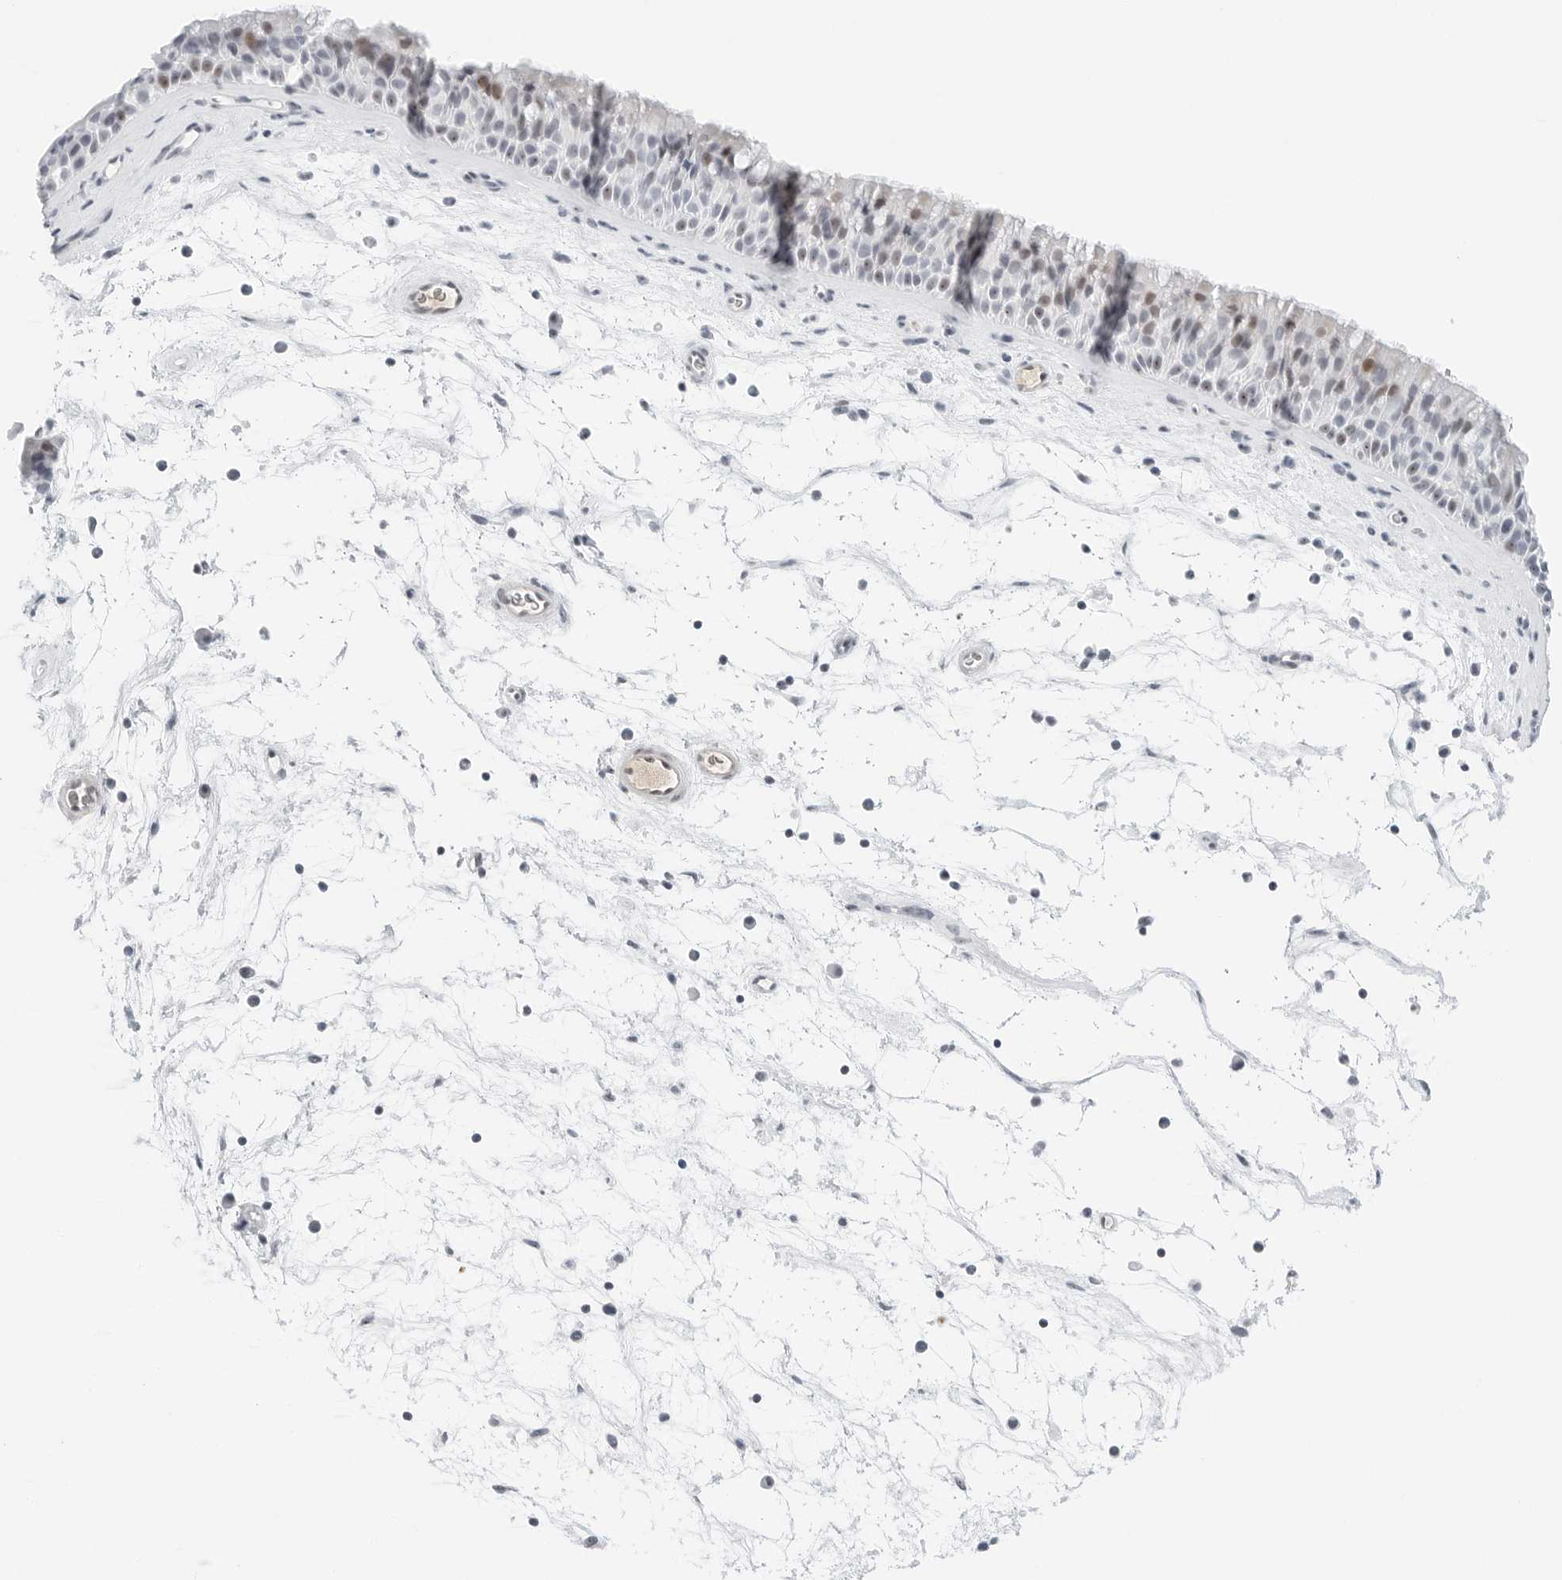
{"staining": {"intensity": "moderate", "quantity": "<25%", "location": "nuclear"}, "tissue": "nasopharynx", "cell_type": "Respiratory epithelial cells", "image_type": "normal", "snomed": [{"axis": "morphology", "description": "Normal tissue, NOS"}, {"axis": "topography", "description": "Nasopharynx"}], "caption": "High-magnification brightfield microscopy of normal nasopharynx stained with DAB (3,3'-diaminobenzidine) (brown) and counterstained with hematoxylin (blue). respiratory epithelial cells exhibit moderate nuclear staining is present in approximately<25% of cells. Using DAB (brown) and hematoxylin (blue) stains, captured at high magnification using brightfield microscopy.", "gene": "NTMT2", "patient": {"sex": "male", "age": 64}}